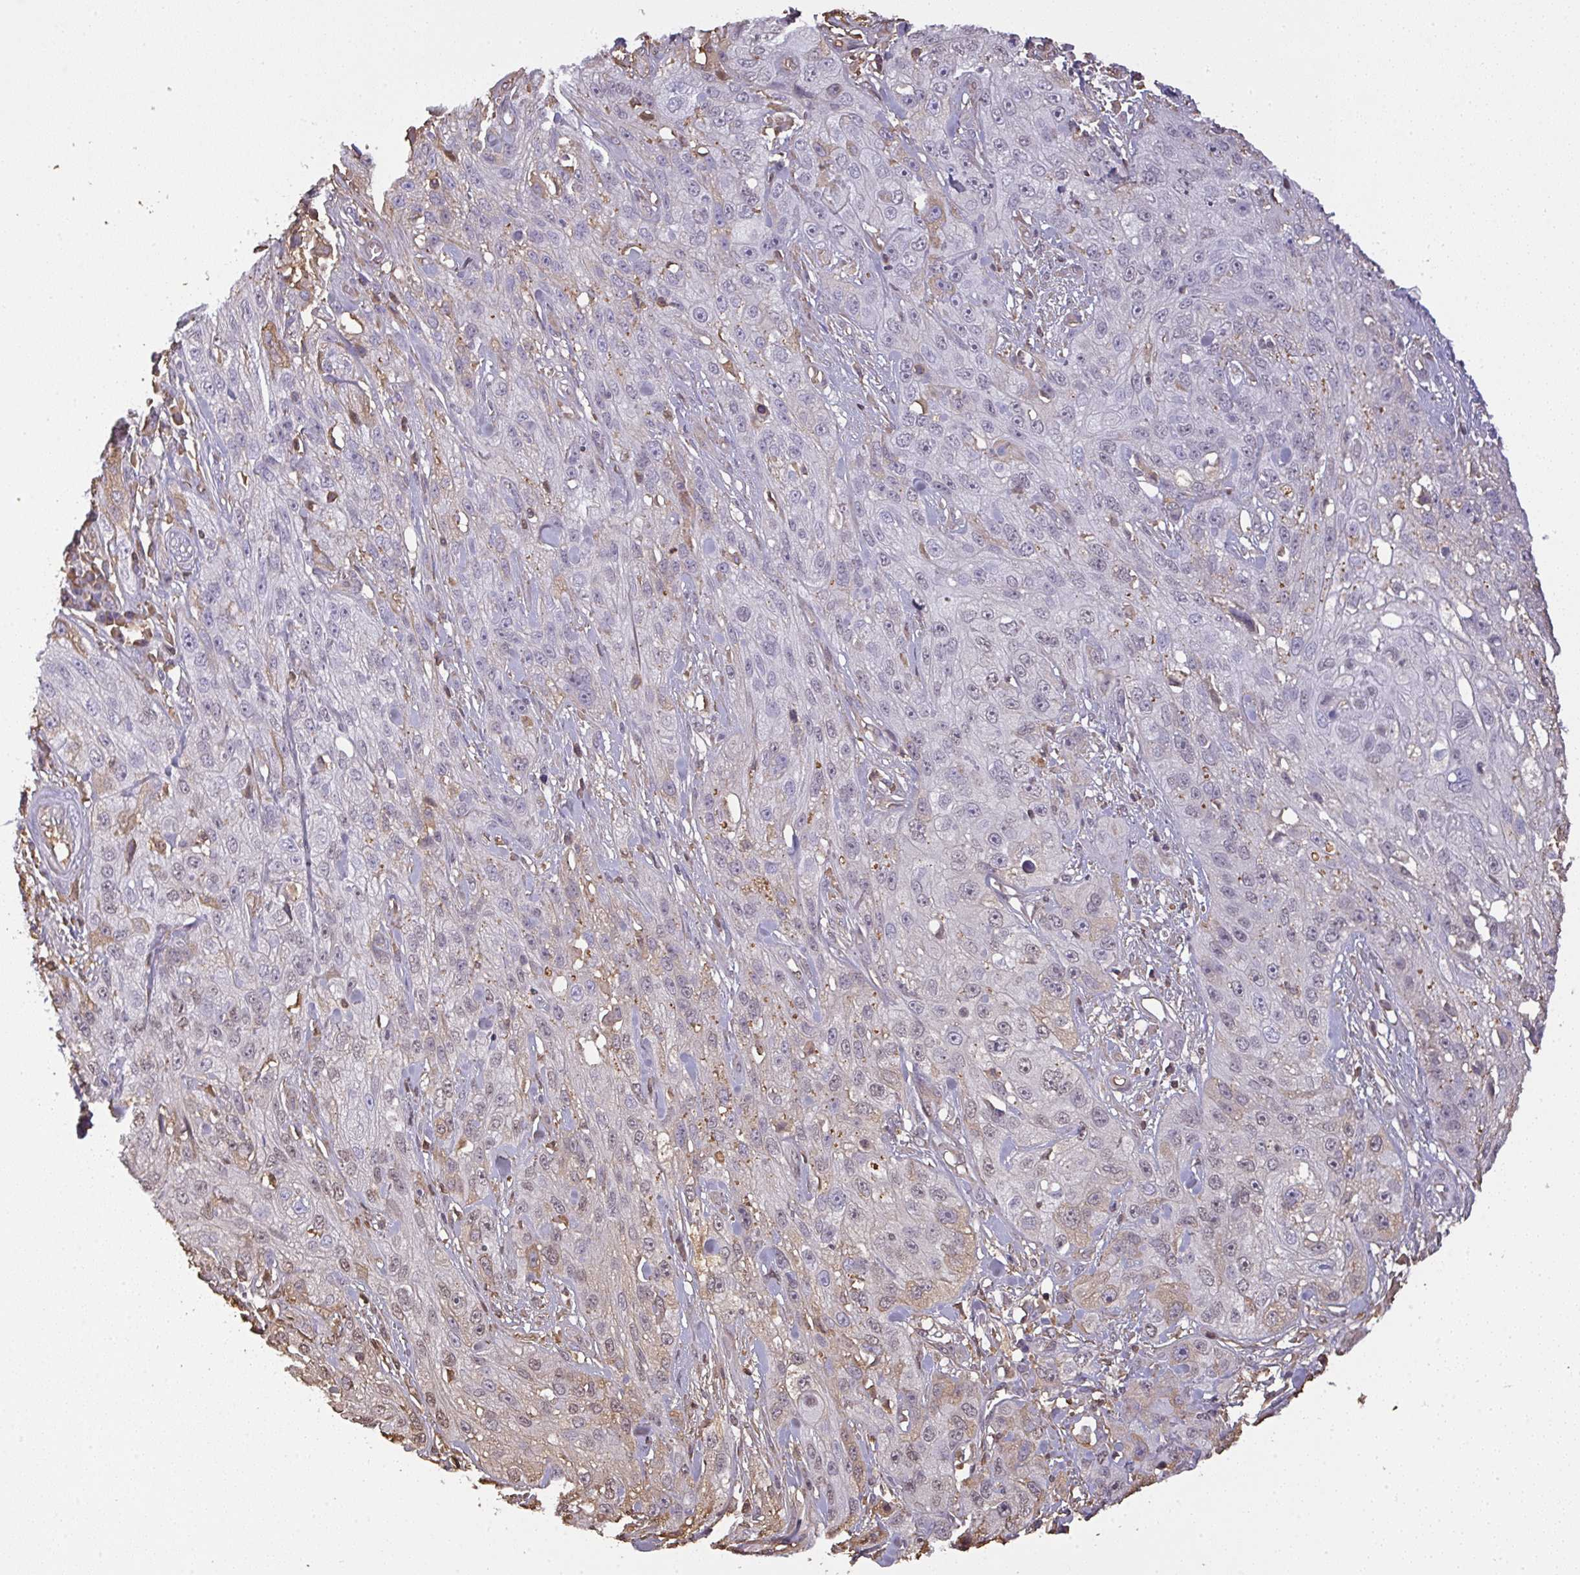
{"staining": {"intensity": "weak", "quantity": "<25%", "location": "cytoplasmic/membranous"}, "tissue": "skin cancer", "cell_type": "Tumor cells", "image_type": "cancer", "snomed": [{"axis": "morphology", "description": "Squamous cell carcinoma, NOS"}, {"axis": "topography", "description": "Skin"}, {"axis": "topography", "description": "Vulva"}], "caption": "Micrograph shows no protein positivity in tumor cells of skin squamous cell carcinoma tissue.", "gene": "SMYD5", "patient": {"sex": "female", "age": 86}}